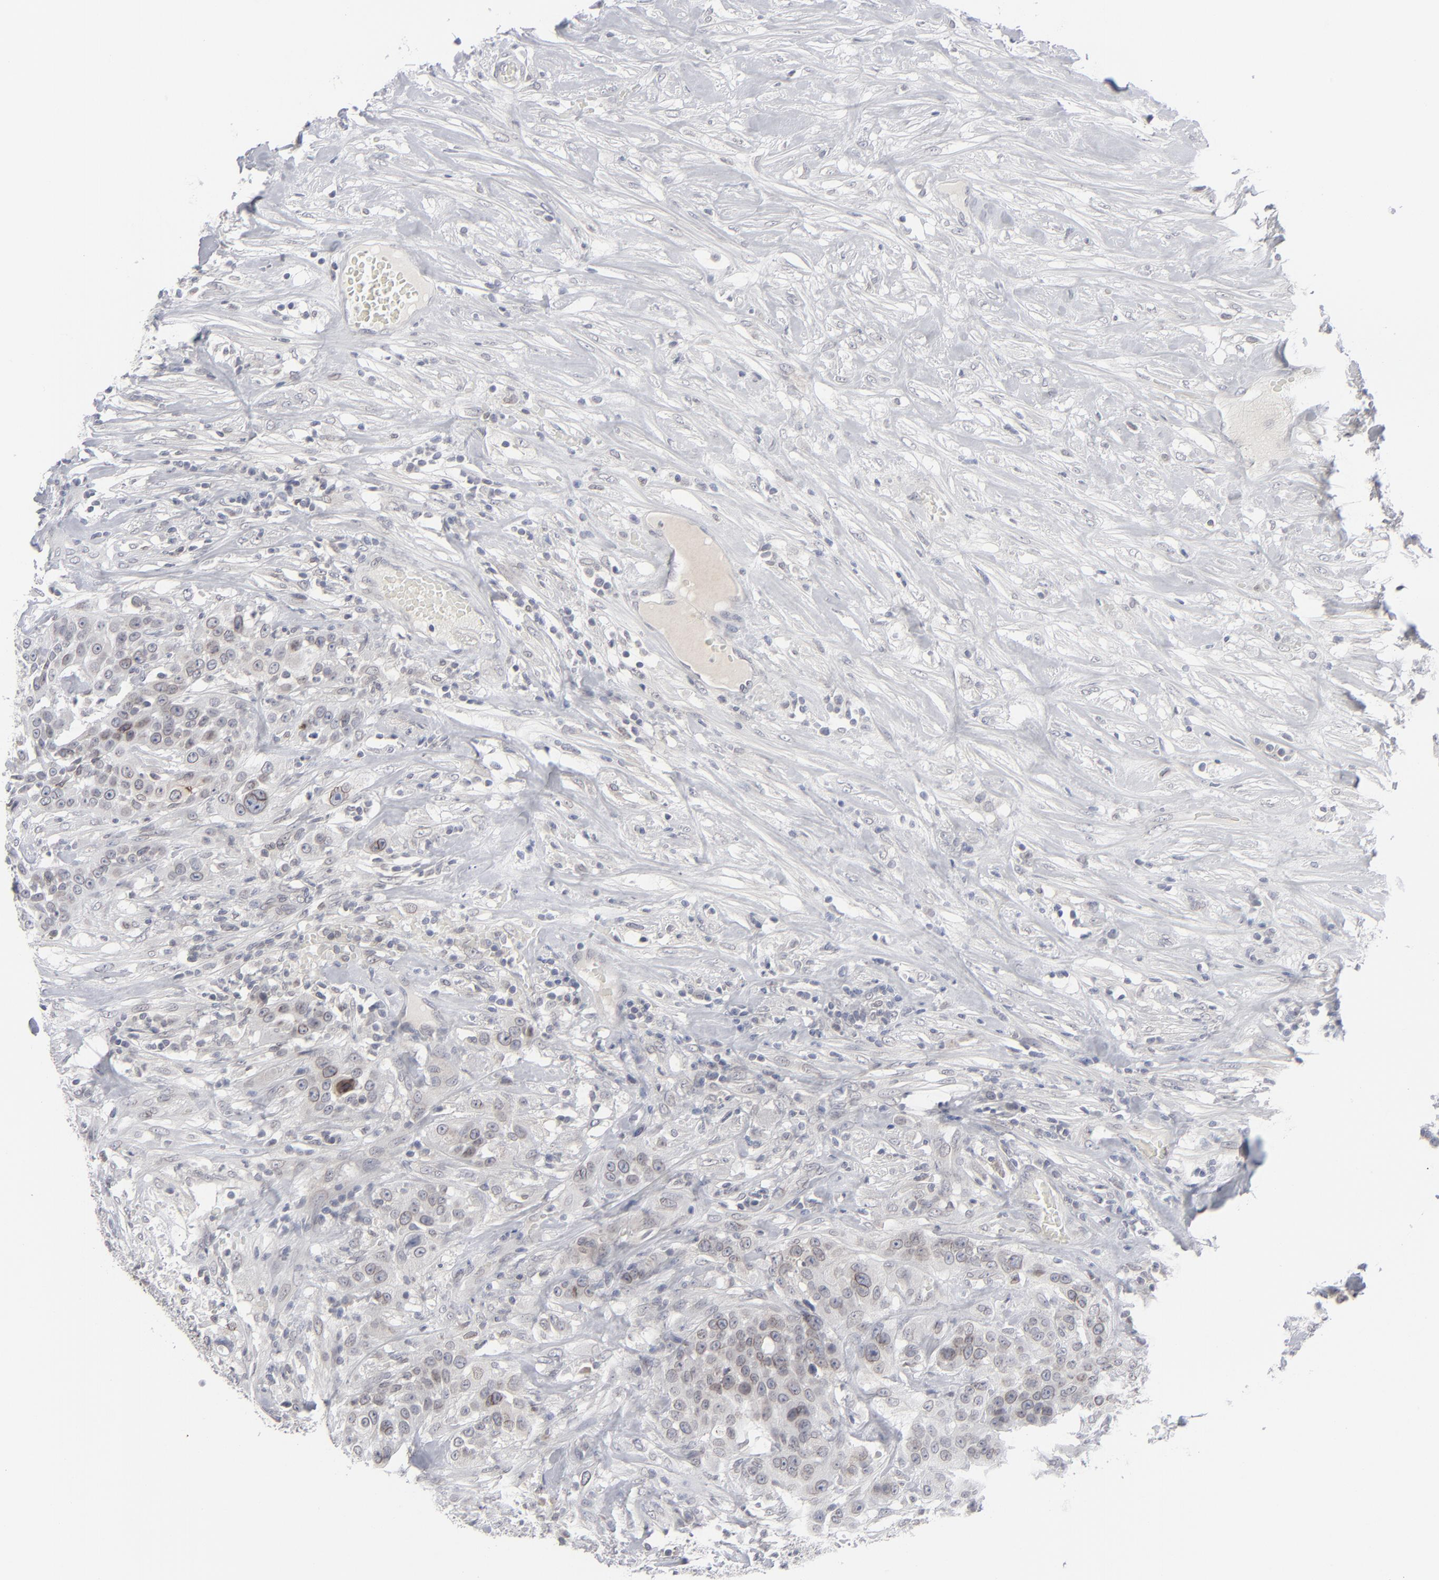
{"staining": {"intensity": "negative", "quantity": "none", "location": "none"}, "tissue": "urothelial cancer", "cell_type": "Tumor cells", "image_type": "cancer", "snomed": [{"axis": "morphology", "description": "Urothelial carcinoma, High grade"}, {"axis": "topography", "description": "Urinary bladder"}], "caption": "Immunohistochemistry (IHC) image of neoplastic tissue: urothelial carcinoma (high-grade) stained with DAB reveals no significant protein positivity in tumor cells.", "gene": "NUP88", "patient": {"sex": "male", "age": 74}}